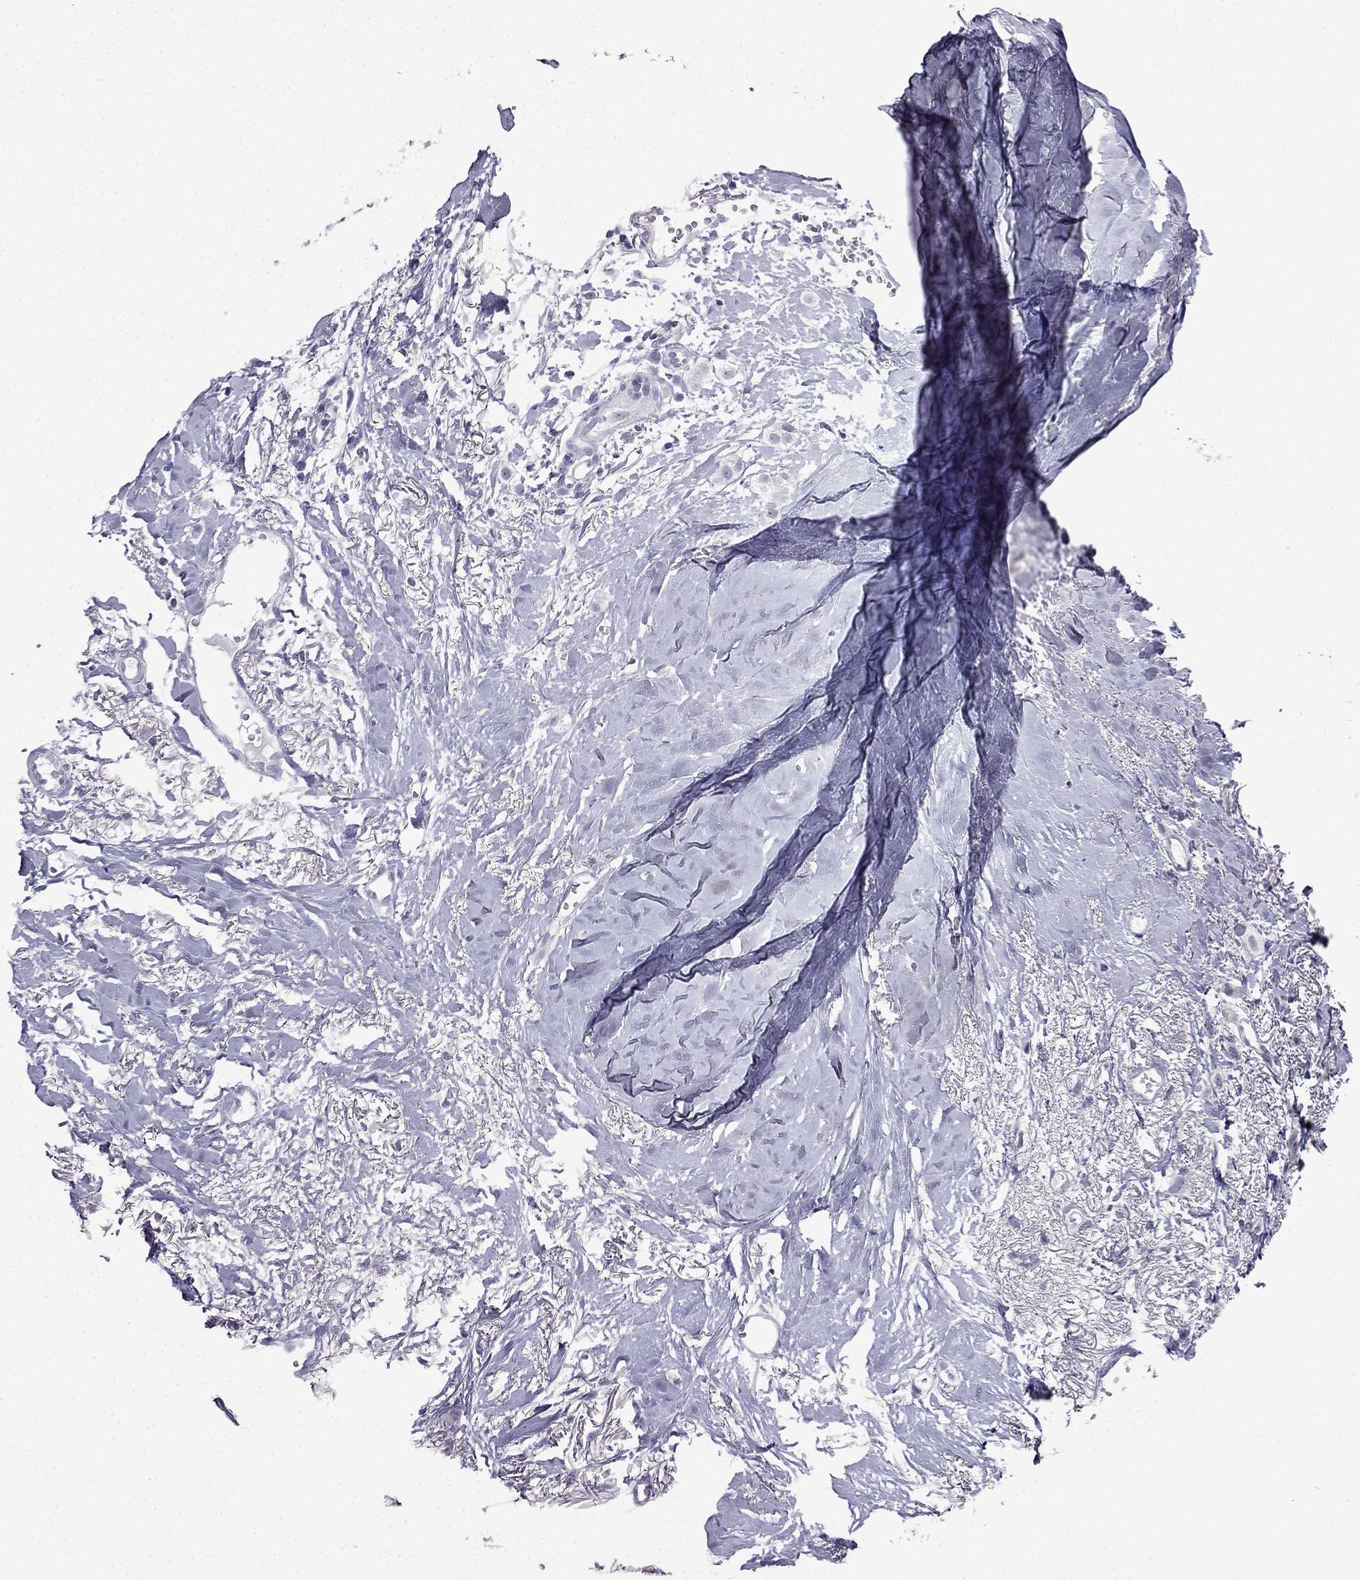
{"staining": {"intensity": "negative", "quantity": "none", "location": "none"}, "tissue": "breast cancer", "cell_type": "Tumor cells", "image_type": "cancer", "snomed": [{"axis": "morphology", "description": "Duct carcinoma"}, {"axis": "topography", "description": "Breast"}], "caption": "Tumor cells show no significant protein positivity in intraductal carcinoma (breast).", "gene": "POM121L12", "patient": {"sex": "female", "age": 85}}